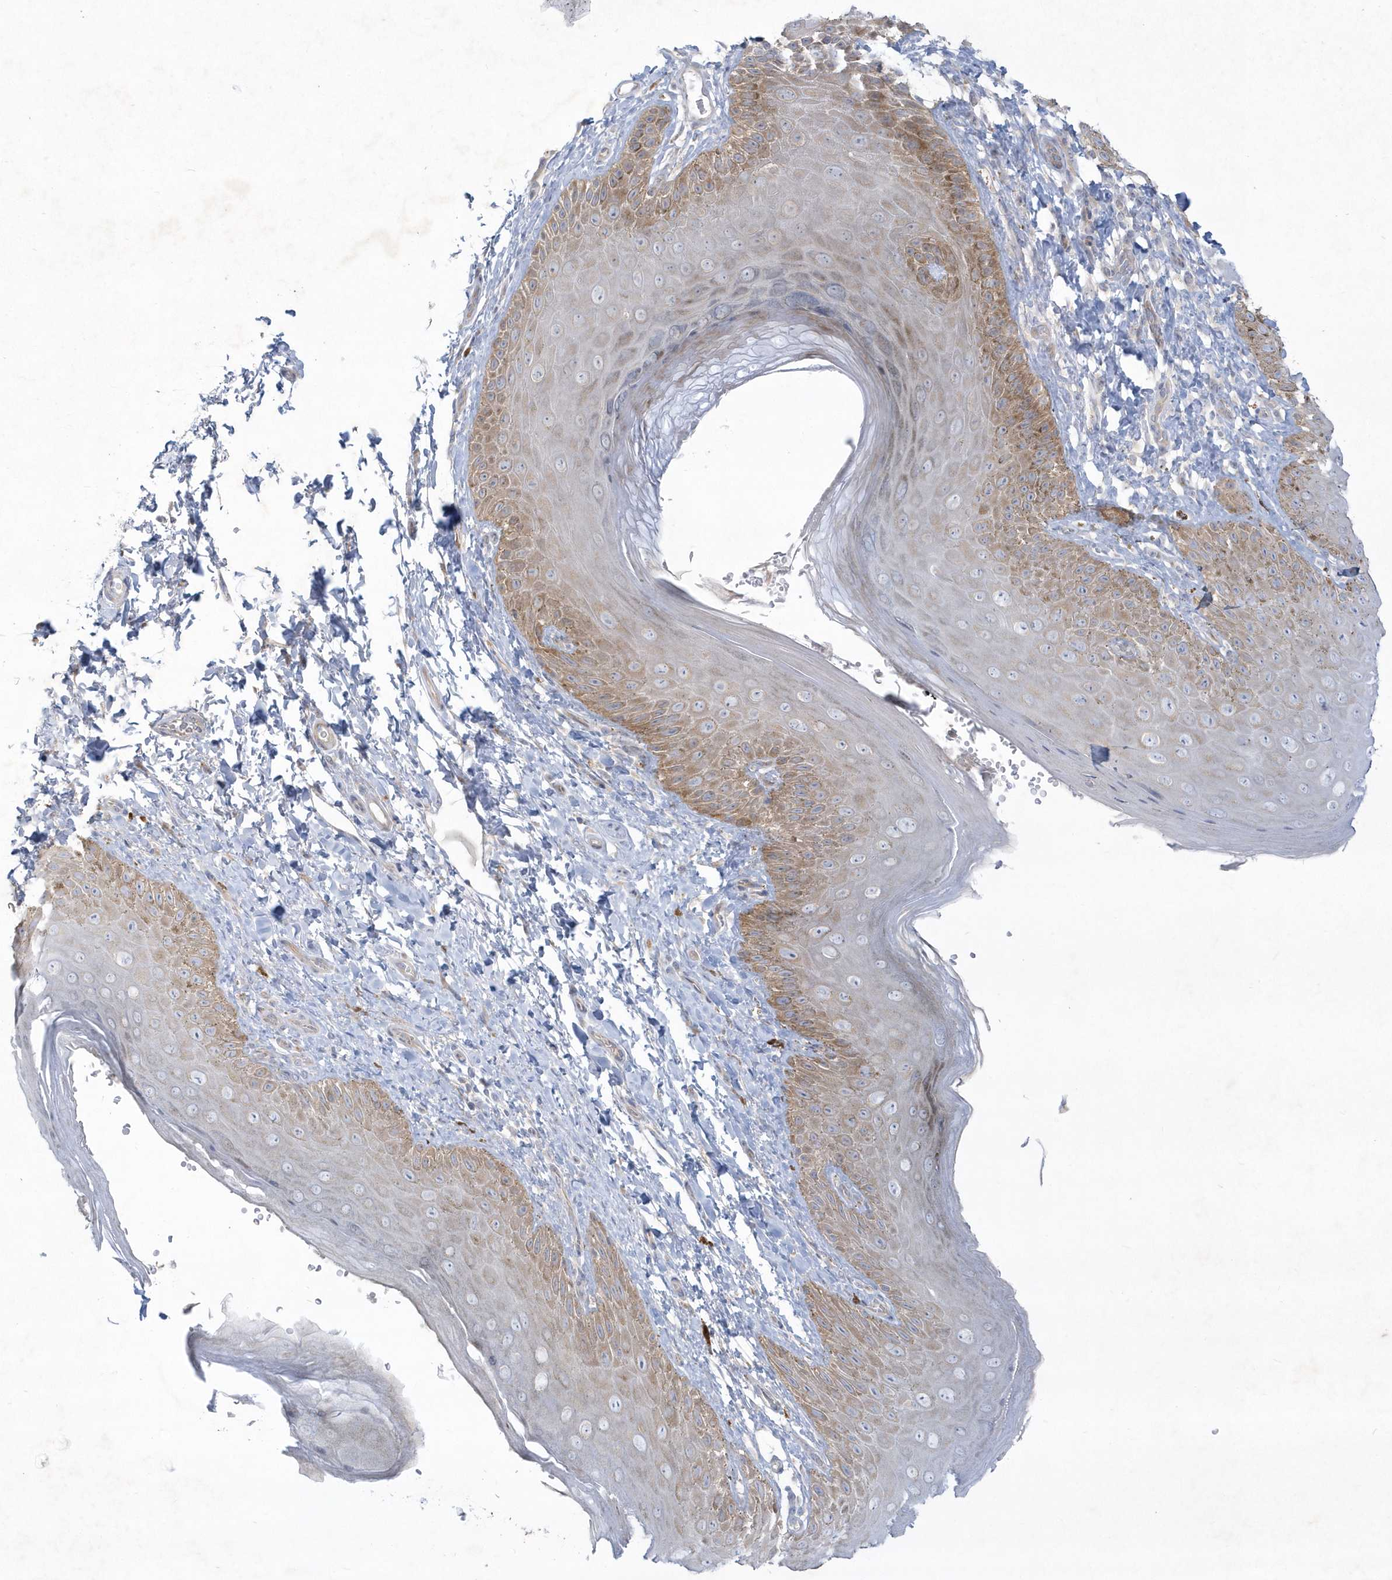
{"staining": {"intensity": "moderate", "quantity": "25%-75%", "location": "cytoplasmic/membranous"}, "tissue": "skin", "cell_type": "Epidermal cells", "image_type": "normal", "snomed": [{"axis": "morphology", "description": "Normal tissue, NOS"}, {"axis": "topography", "description": "Anal"}], "caption": "DAB immunohistochemical staining of unremarkable human skin displays moderate cytoplasmic/membranous protein expression in about 25%-75% of epidermal cells.", "gene": "LARS1", "patient": {"sex": "male", "age": 44}}